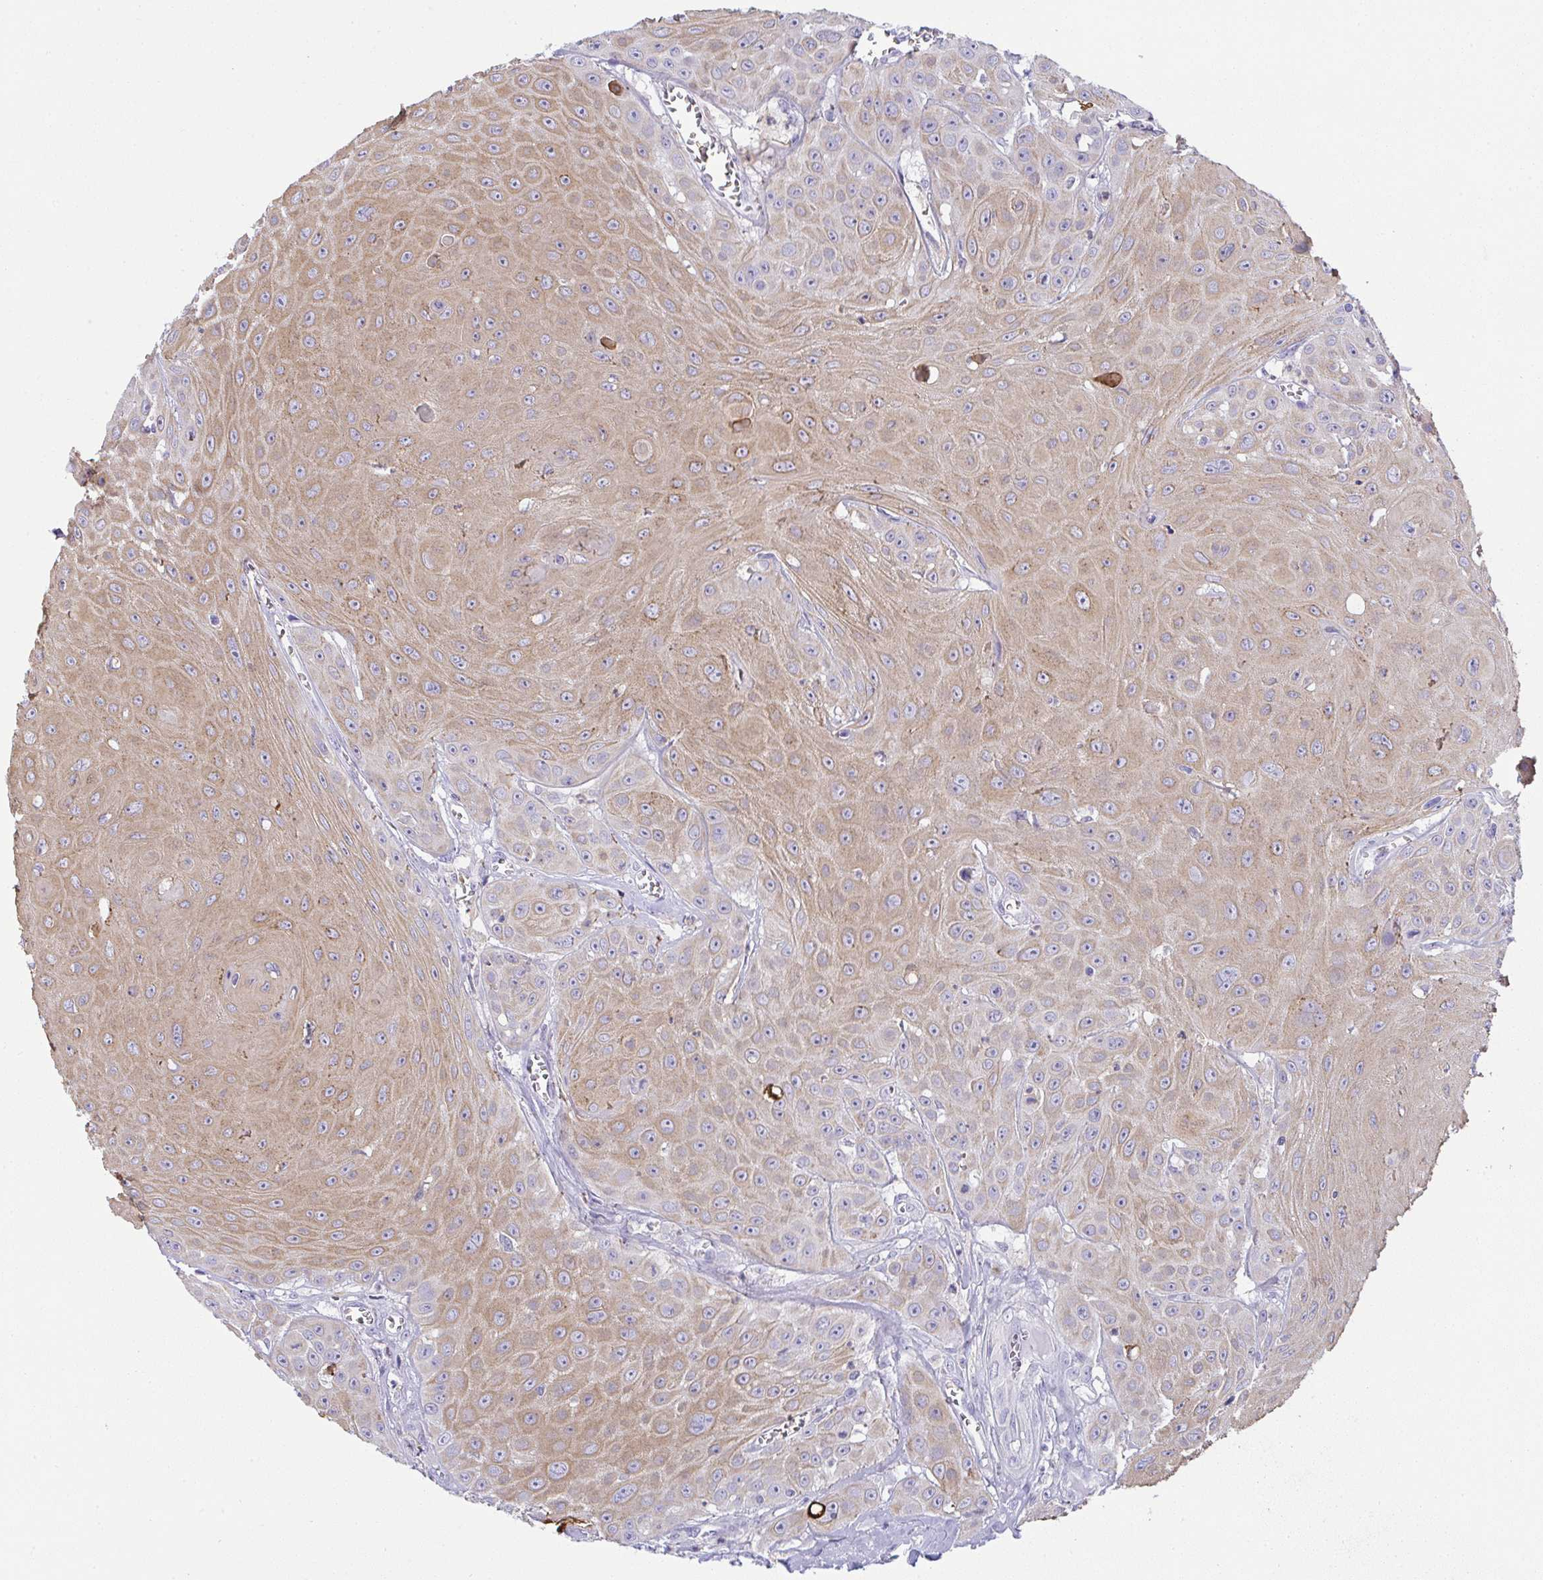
{"staining": {"intensity": "moderate", "quantity": ">75%", "location": "cytoplasmic/membranous"}, "tissue": "head and neck cancer", "cell_type": "Tumor cells", "image_type": "cancer", "snomed": [{"axis": "morphology", "description": "Squamous cell carcinoma, NOS"}, {"axis": "topography", "description": "Oral tissue"}, {"axis": "topography", "description": "Head-Neck"}], "caption": "The micrograph exhibits staining of head and neck cancer, revealing moderate cytoplasmic/membranous protein staining (brown color) within tumor cells.", "gene": "TNFAIP8", "patient": {"sex": "male", "age": 81}}